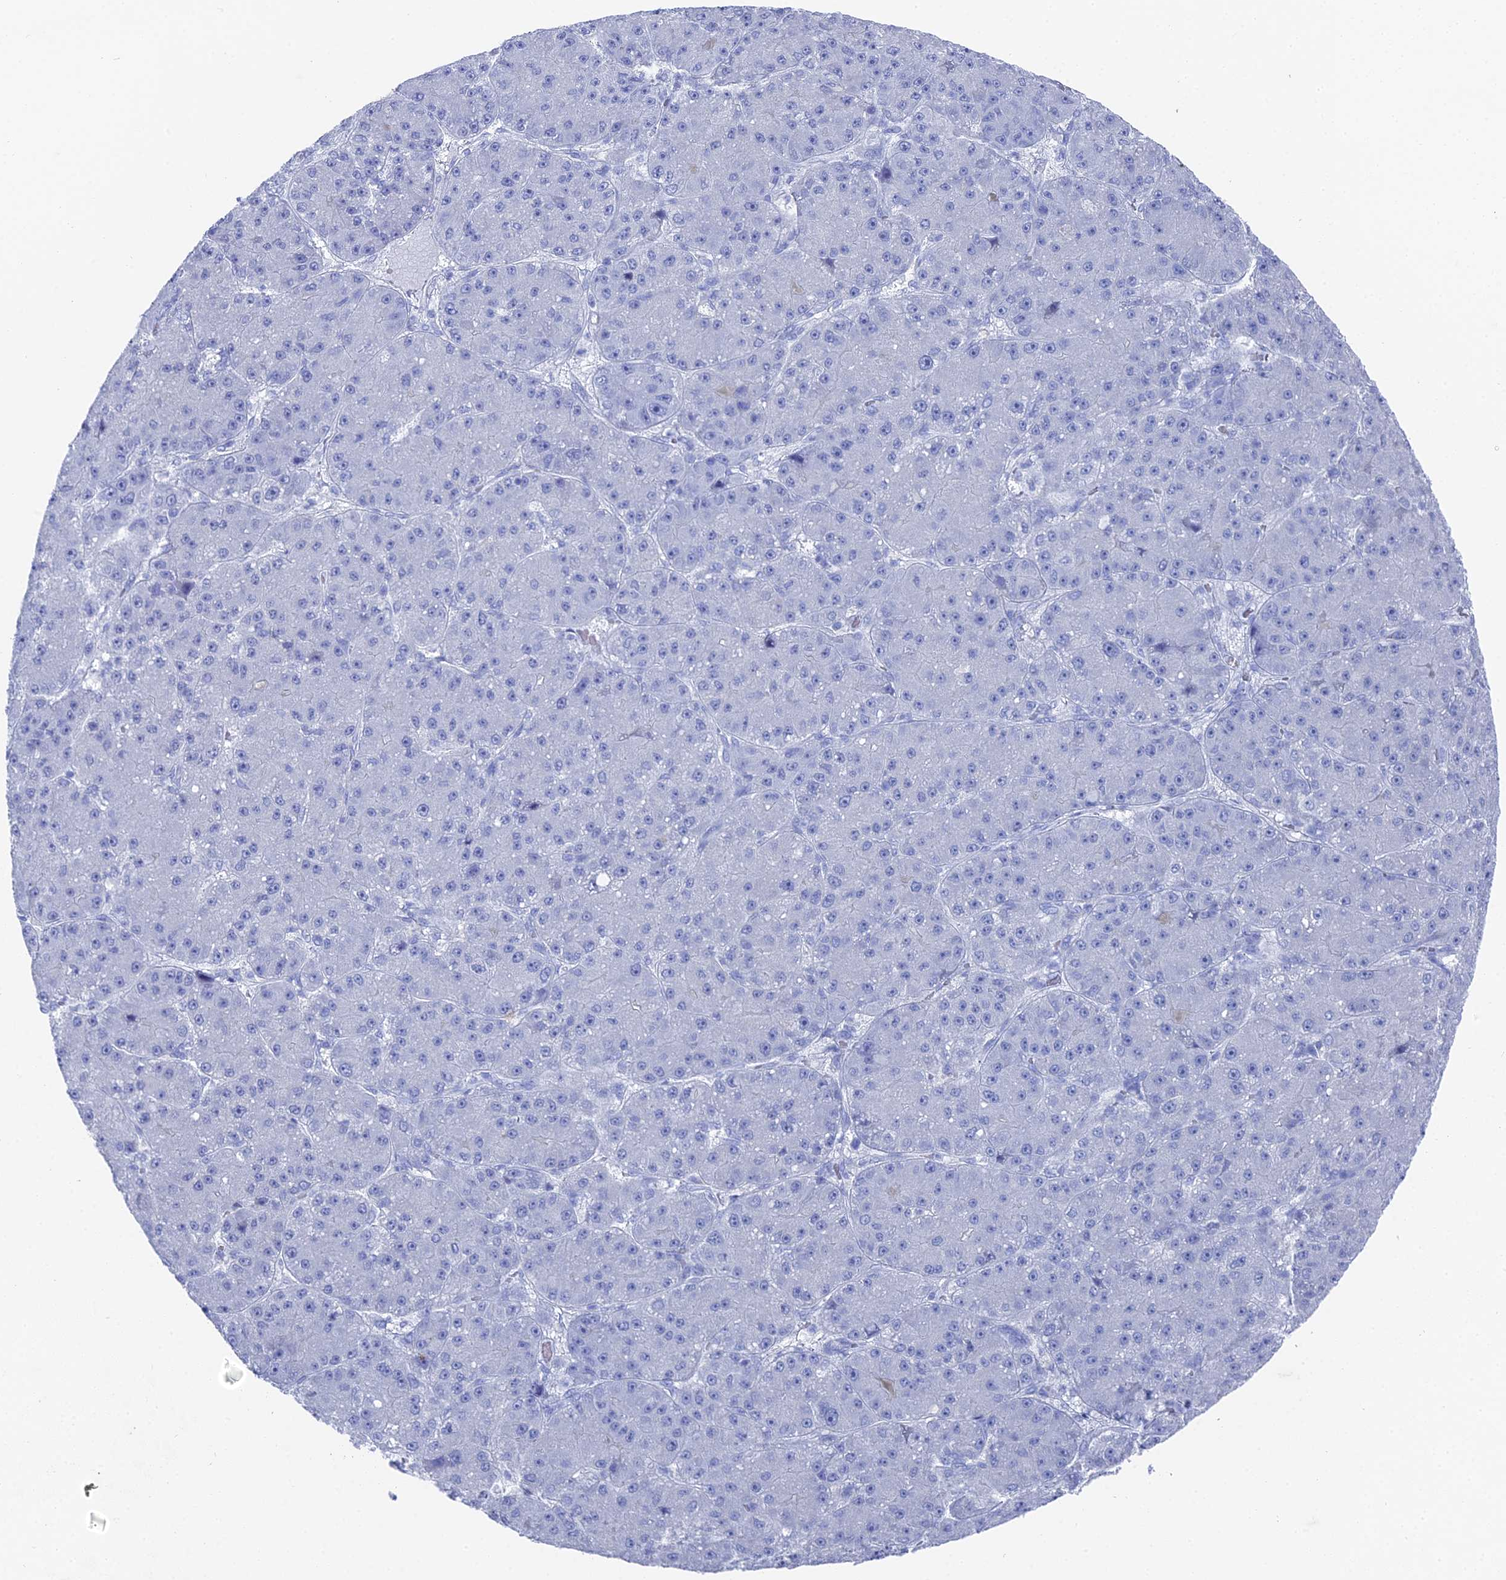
{"staining": {"intensity": "negative", "quantity": "none", "location": "none"}, "tissue": "liver cancer", "cell_type": "Tumor cells", "image_type": "cancer", "snomed": [{"axis": "morphology", "description": "Carcinoma, Hepatocellular, NOS"}, {"axis": "topography", "description": "Liver"}], "caption": "Tumor cells show no significant expression in hepatocellular carcinoma (liver).", "gene": "ENPP3", "patient": {"sex": "male", "age": 67}}